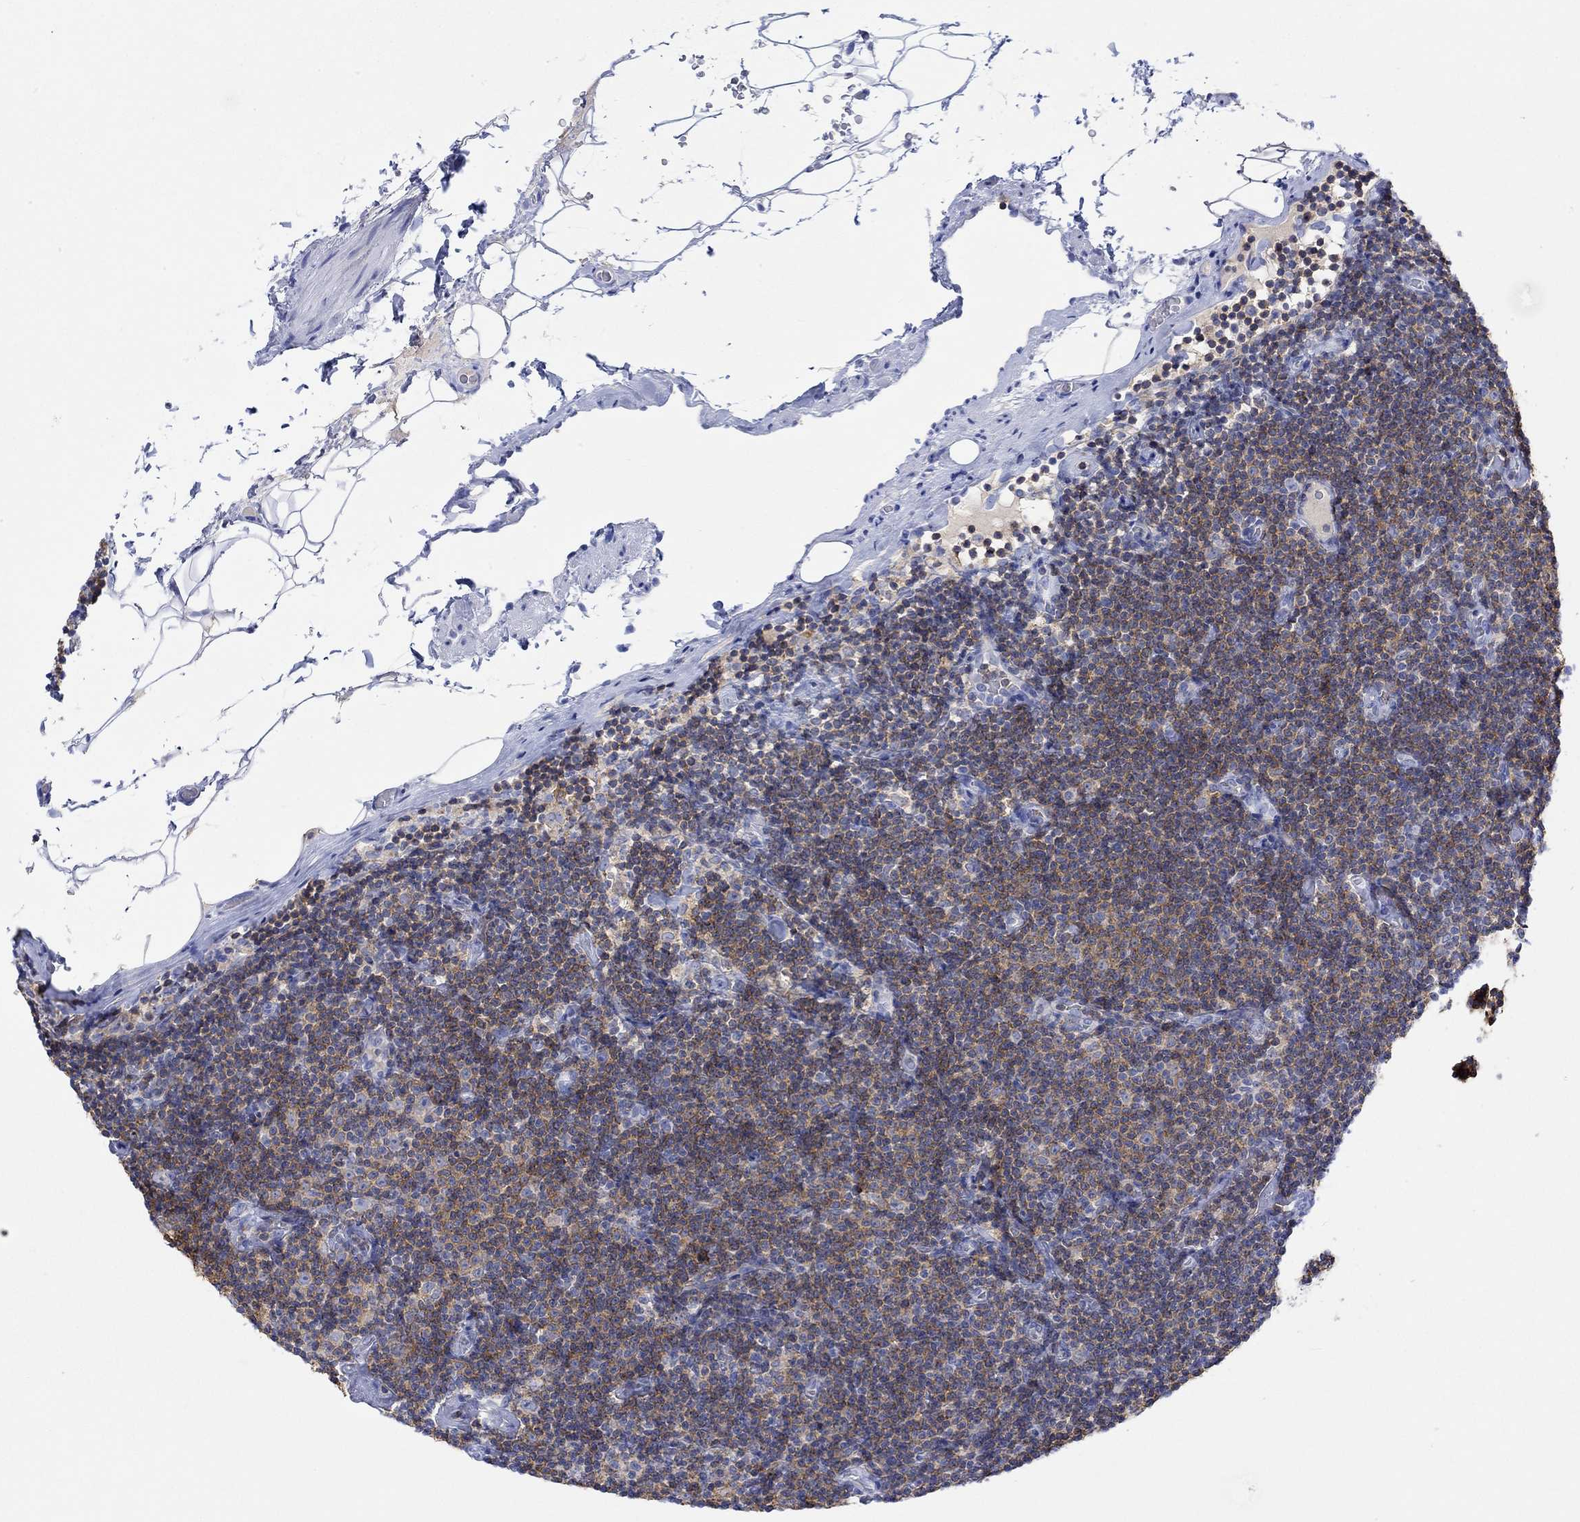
{"staining": {"intensity": "moderate", "quantity": ">75%", "location": "cytoplasmic/membranous"}, "tissue": "lymphoma", "cell_type": "Tumor cells", "image_type": "cancer", "snomed": [{"axis": "morphology", "description": "Malignant lymphoma, non-Hodgkin's type, Low grade"}, {"axis": "topography", "description": "Lymph node"}], "caption": "Human low-grade malignant lymphoma, non-Hodgkin's type stained with a brown dye demonstrates moderate cytoplasmic/membranous positive positivity in approximately >75% of tumor cells.", "gene": "GCM1", "patient": {"sex": "male", "age": 81}}